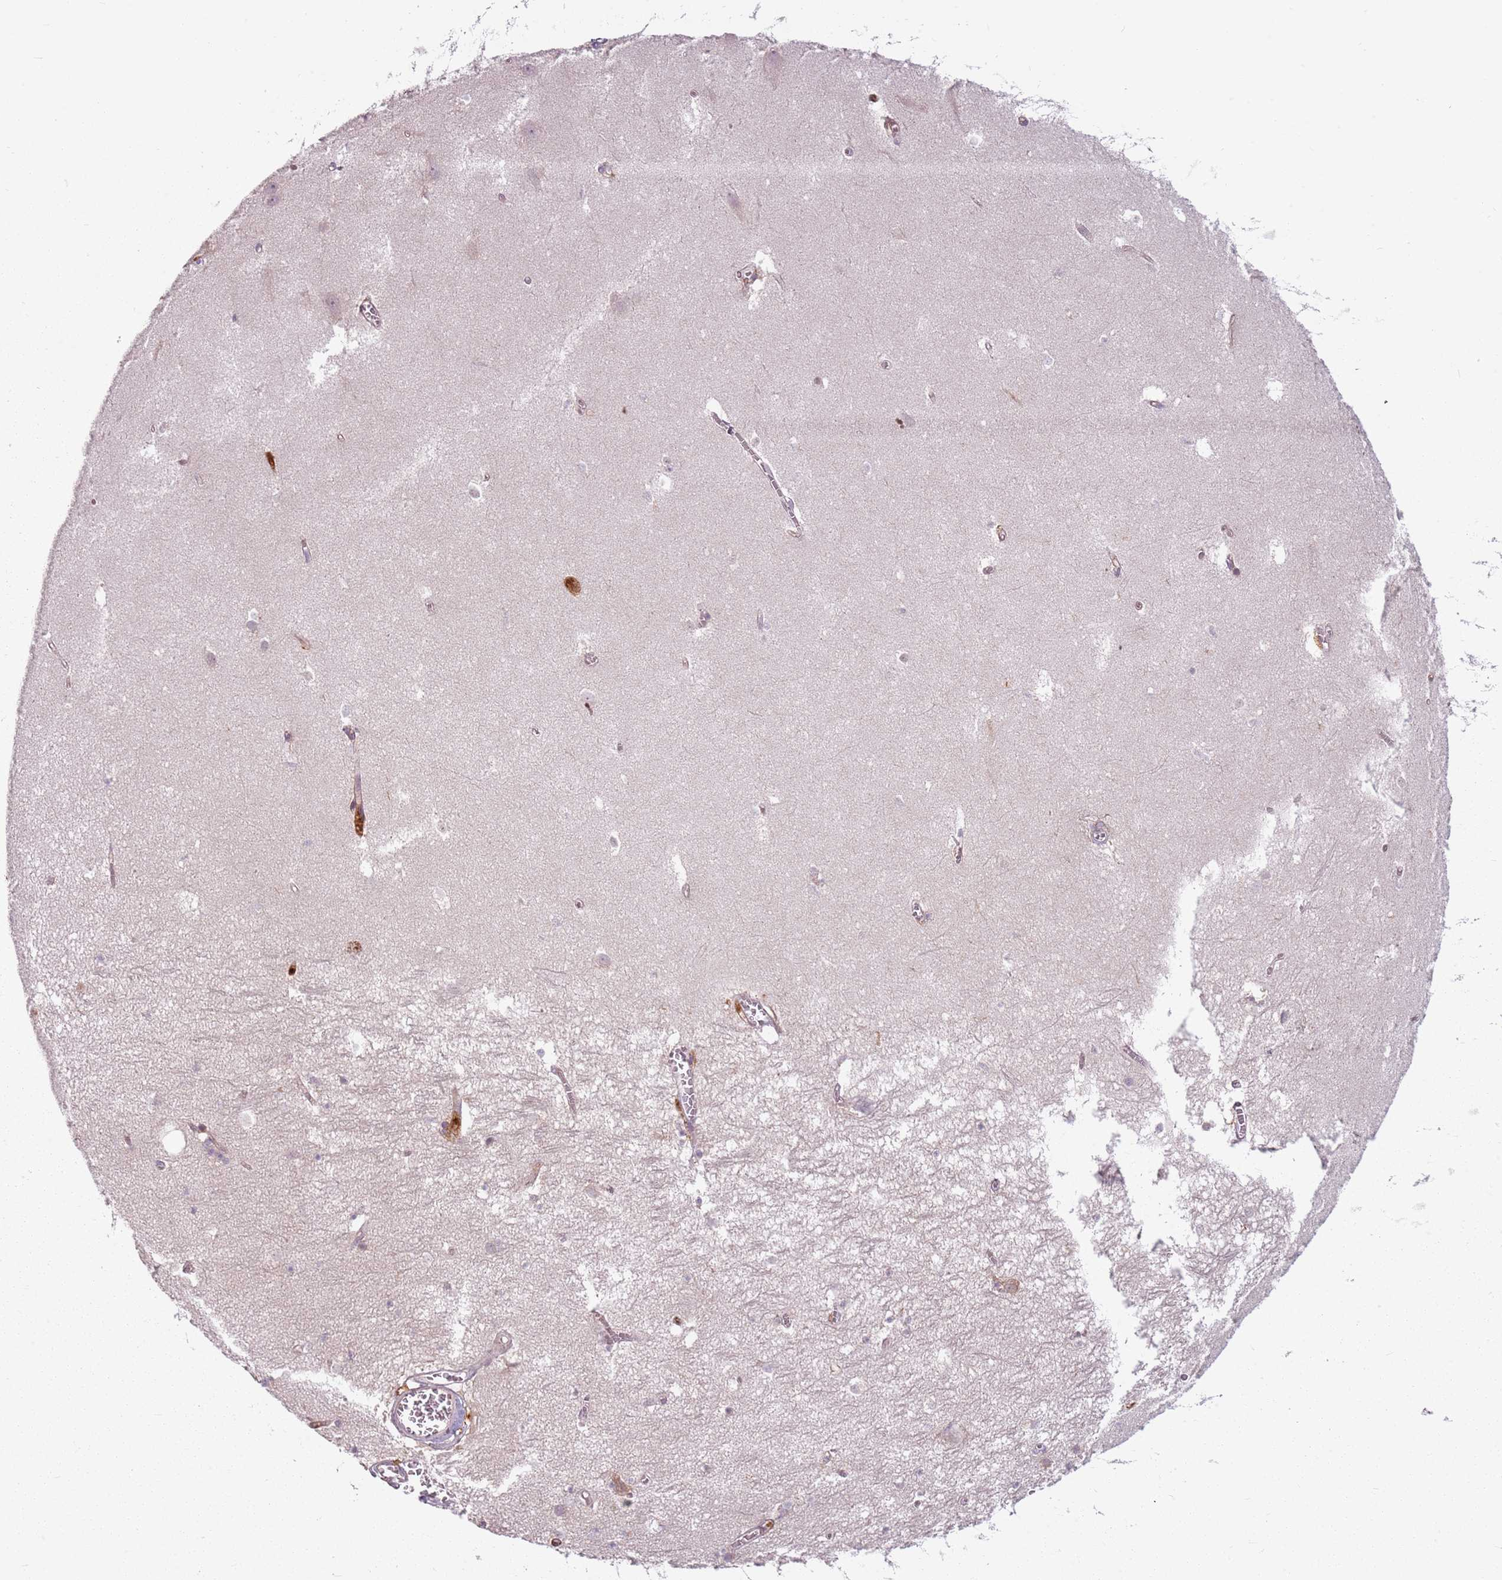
{"staining": {"intensity": "negative", "quantity": "none", "location": "none"}, "tissue": "hippocampus", "cell_type": "Glial cells", "image_type": "normal", "snomed": [{"axis": "morphology", "description": "Normal tissue, NOS"}, {"axis": "topography", "description": "Hippocampus"}], "caption": "A photomicrograph of hippocampus stained for a protein displays no brown staining in glial cells.", "gene": "SPAG4", "patient": {"sex": "female", "age": 64}}